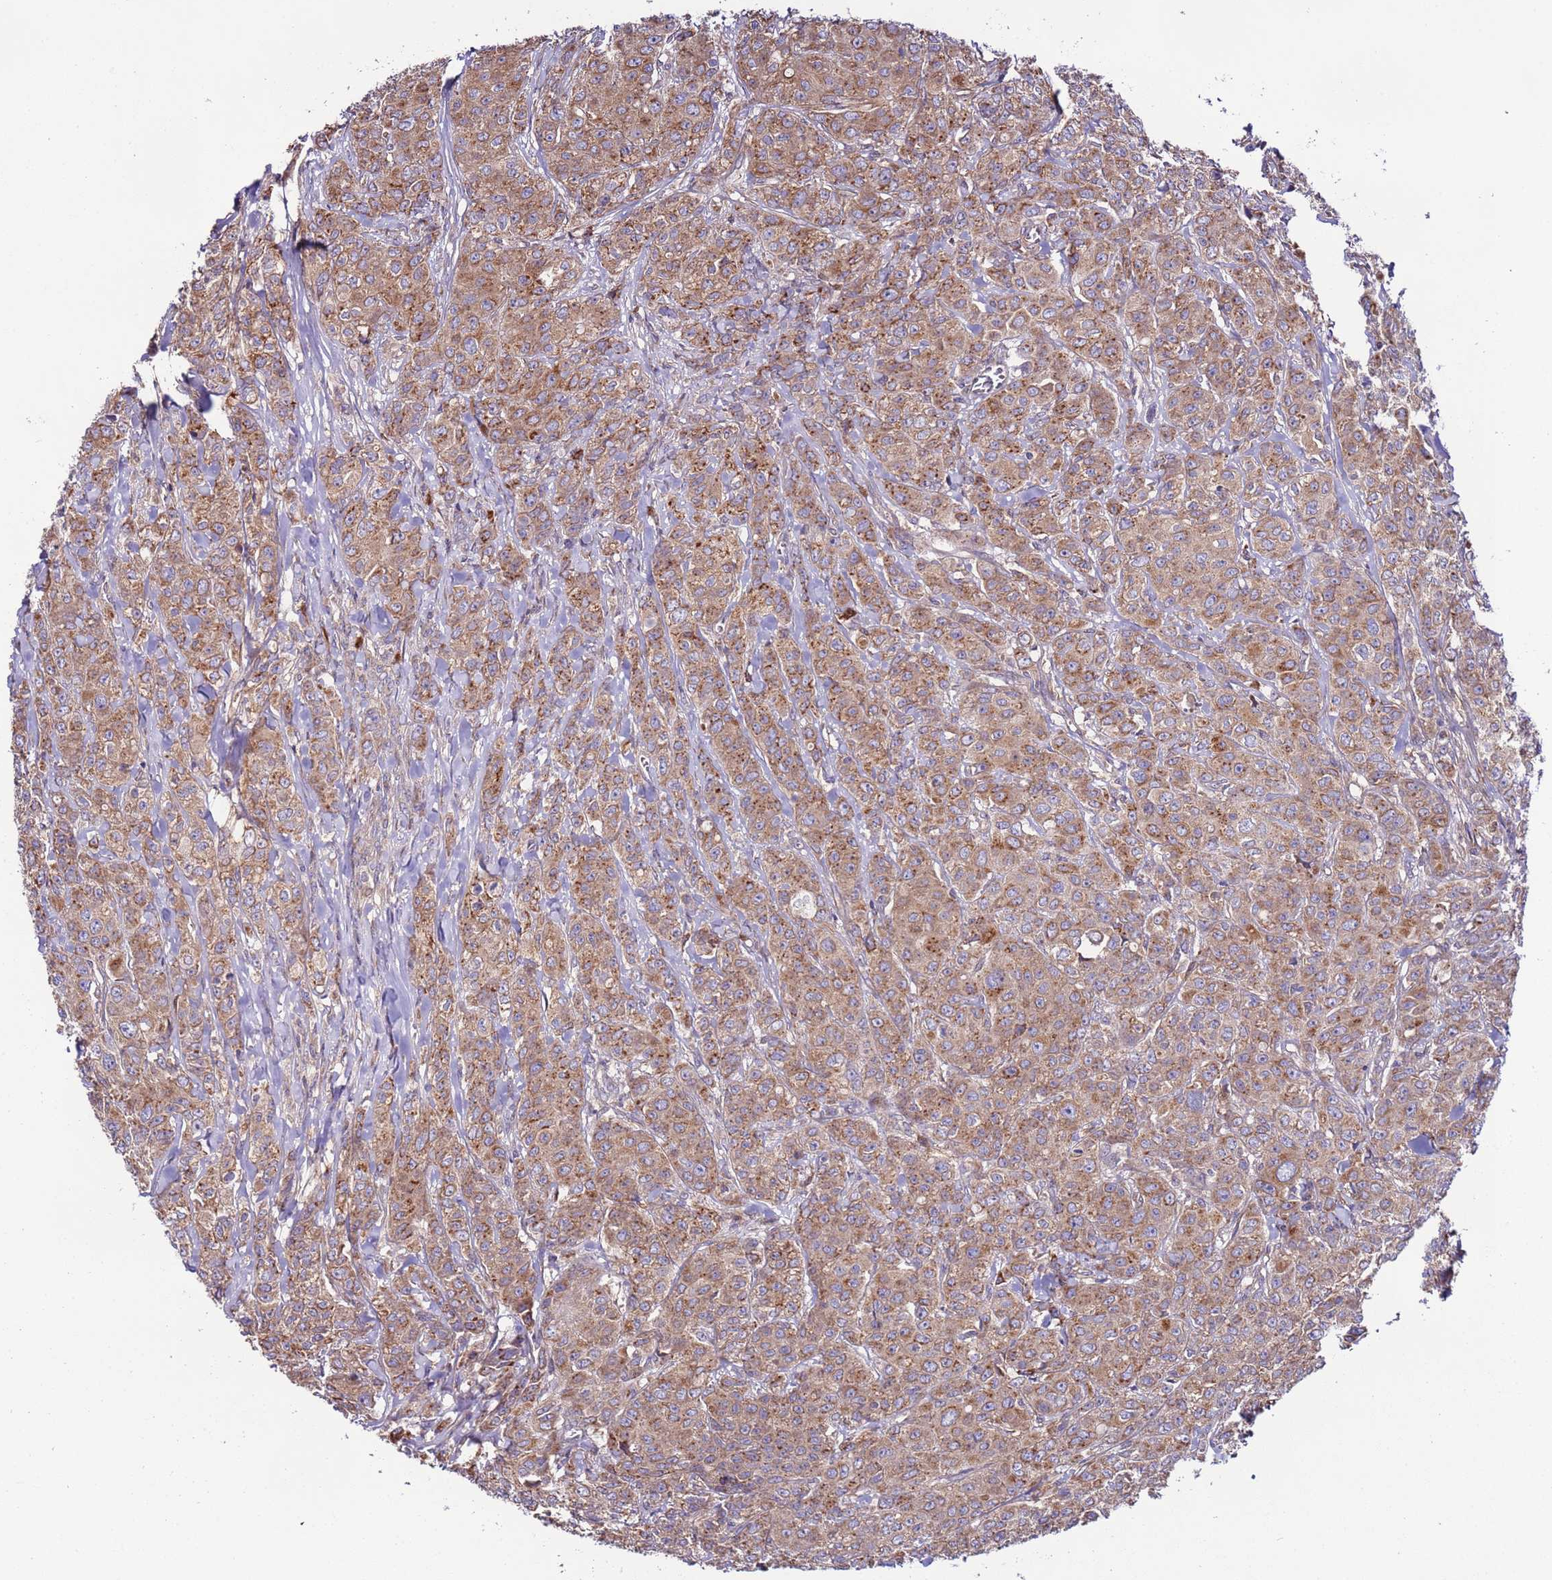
{"staining": {"intensity": "moderate", "quantity": ">75%", "location": "cytoplasmic/membranous"}, "tissue": "breast cancer", "cell_type": "Tumor cells", "image_type": "cancer", "snomed": [{"axis": "morphology", "description": "Duct carcinoma"}, {"axis": "topography", "description": "Breast"}], "caption": "The immunohistochemical stain highlights moderate cytoplasmic/membranous staining in tumor cells of breast intraductal carcinoma tissue.", "gene": "SPCS1", "patient": {"sex": "female", "age": 43}}